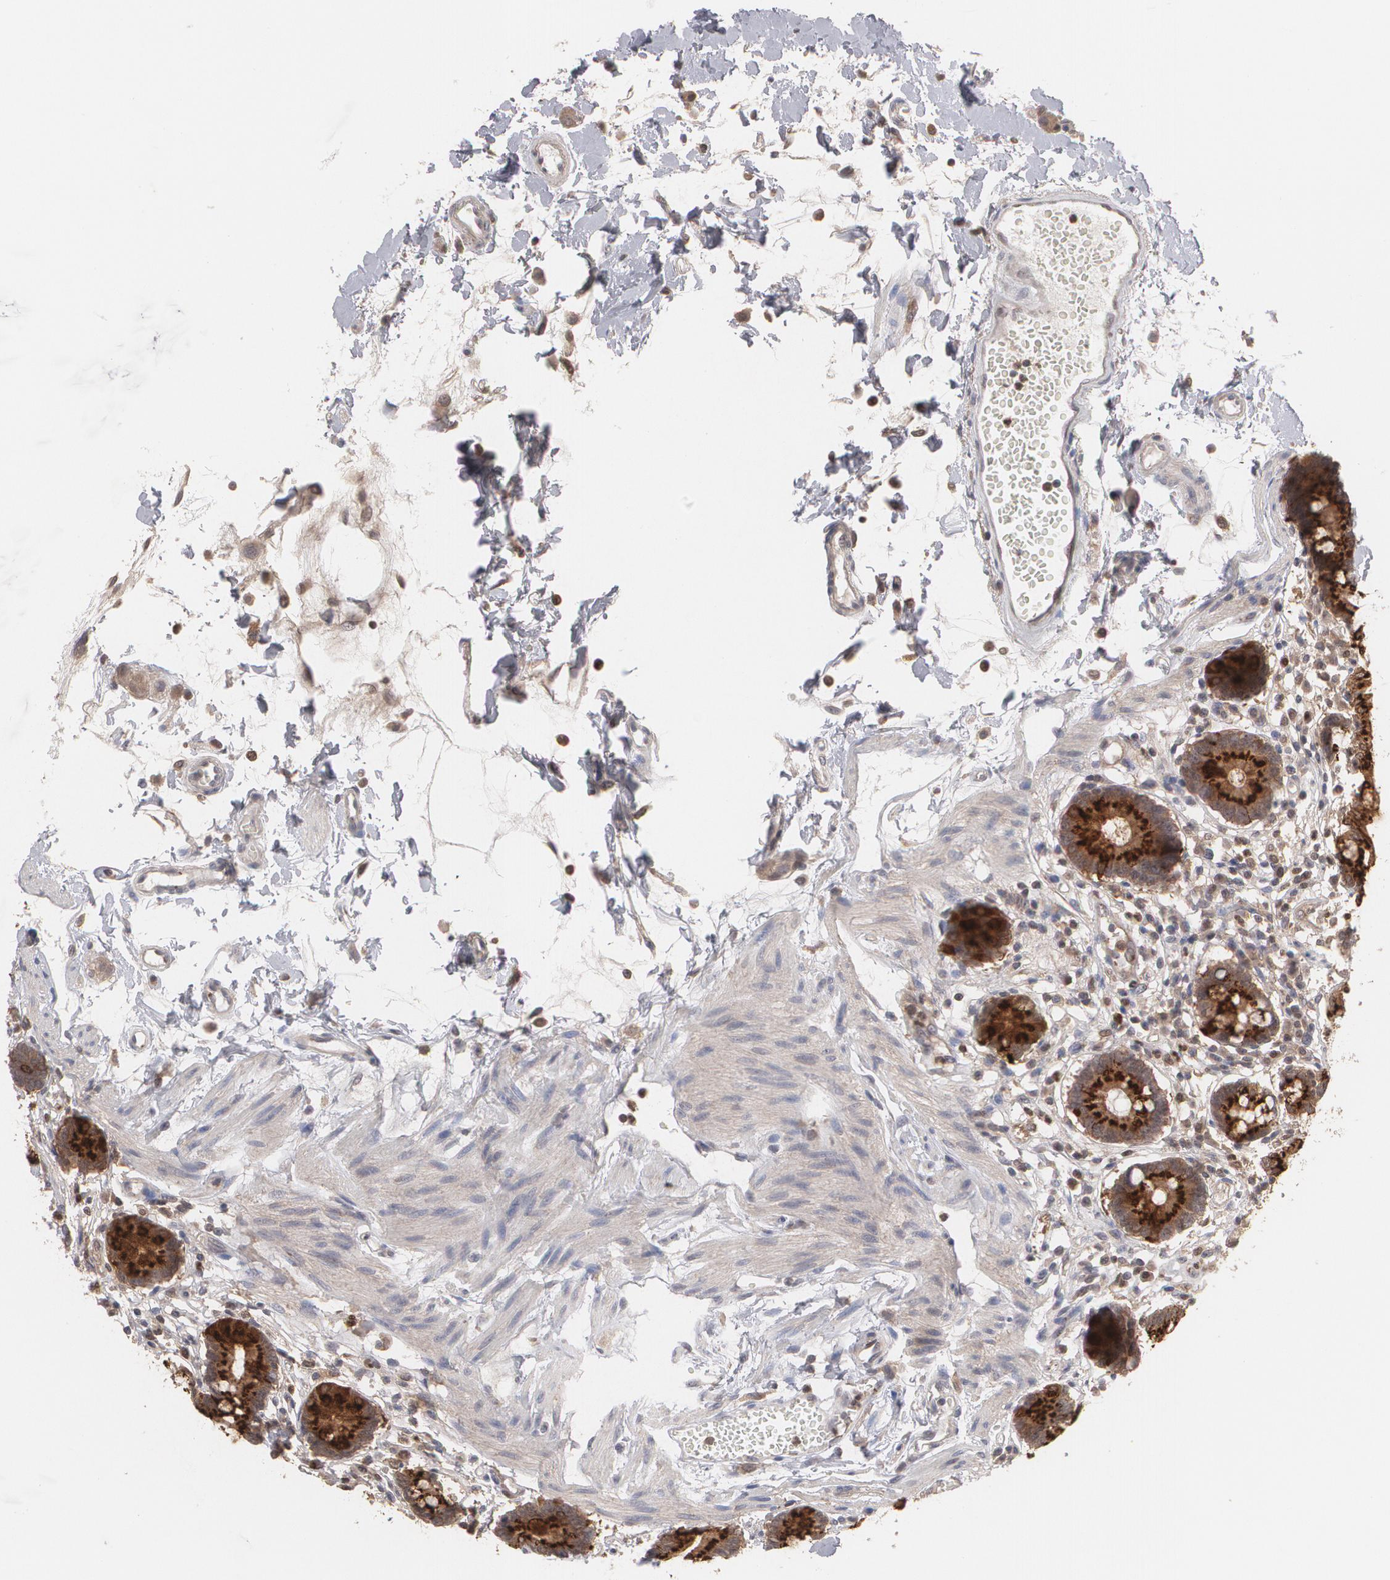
{"staining": {"intensity": "strong", "quantity": "<25%", "location": "cytoplasmic/membranous"}, "tissue": "small intestine", "cell_type": "Glandular cells", "image_type": "normal", "snomed": [{"axis": "morphology", "description": "Normal tissue, NOS"}, {"axis": "topography", "description": "Small intestine"}], "caption": "High-power microscopy captured an IHC histopathology image of unremarkable small intestine, revealing strong cytoplasmic/membranous staining in approximately <25% of glandular cells. The staining was performed using DAB, with brown indicating positive protein expression. Nuclei are stained blue with hematoxylin.", "gene": "HTT", "patient": {"sex": "female", "age": 61}}